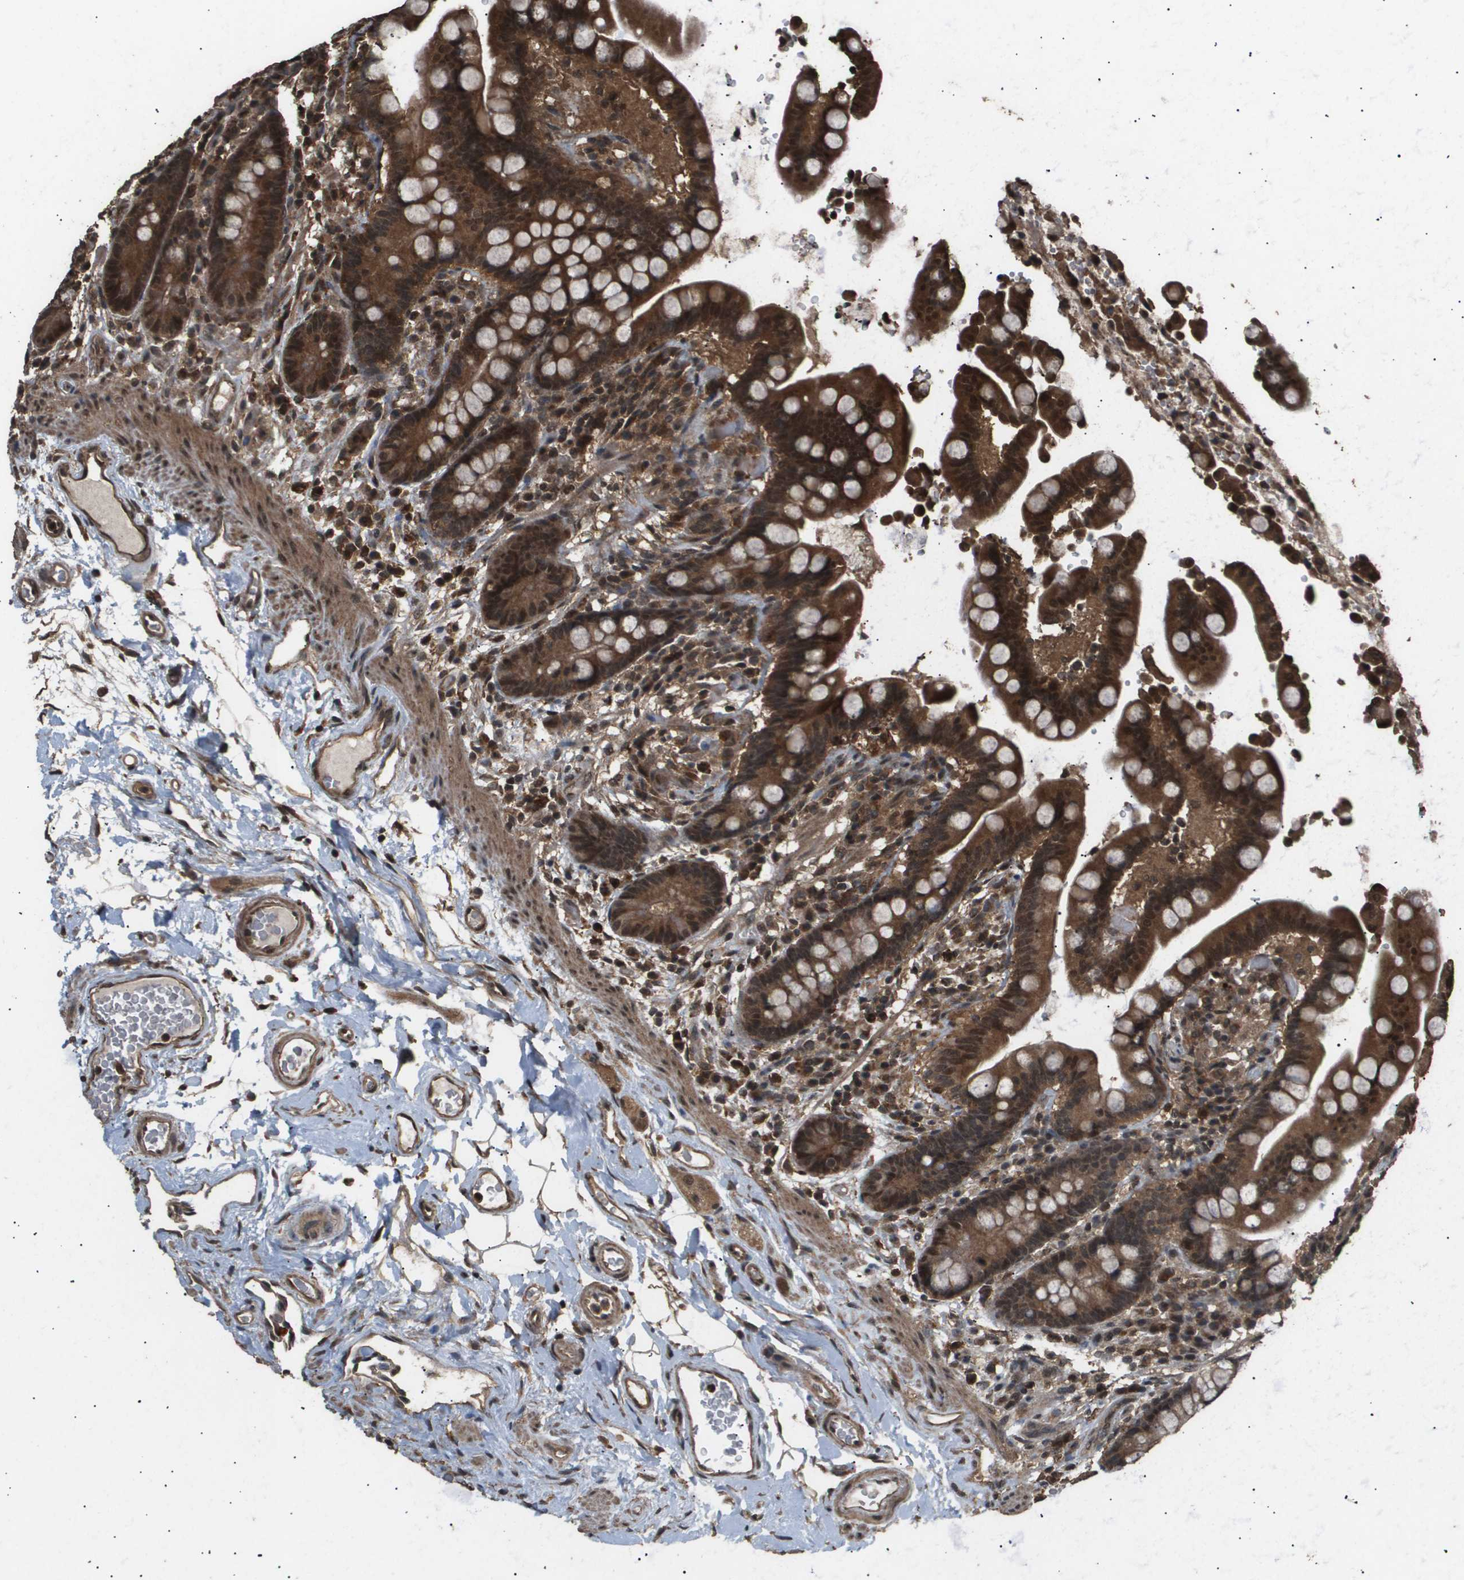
{"staining": {"intensity": "moderate", "quantity": ">75%", "location": "cytoplasmic/membranous,nuclear"}, "tissue": "colon", "cell_type": "Endothelial cells", "image_type": "normal", "snomed": [{"axis": "morphology", "description": "Normal tissue, NOS"}, {"axis": "topography", "description": "Colon"}], "caption": "A brown stain shows moderate cytoplasmic/membranous,nuclear staining of a protein in endothelial cells of unremarkable colon.", "gene": "ING1", "patient": {"sex": "male", "age": 14}}